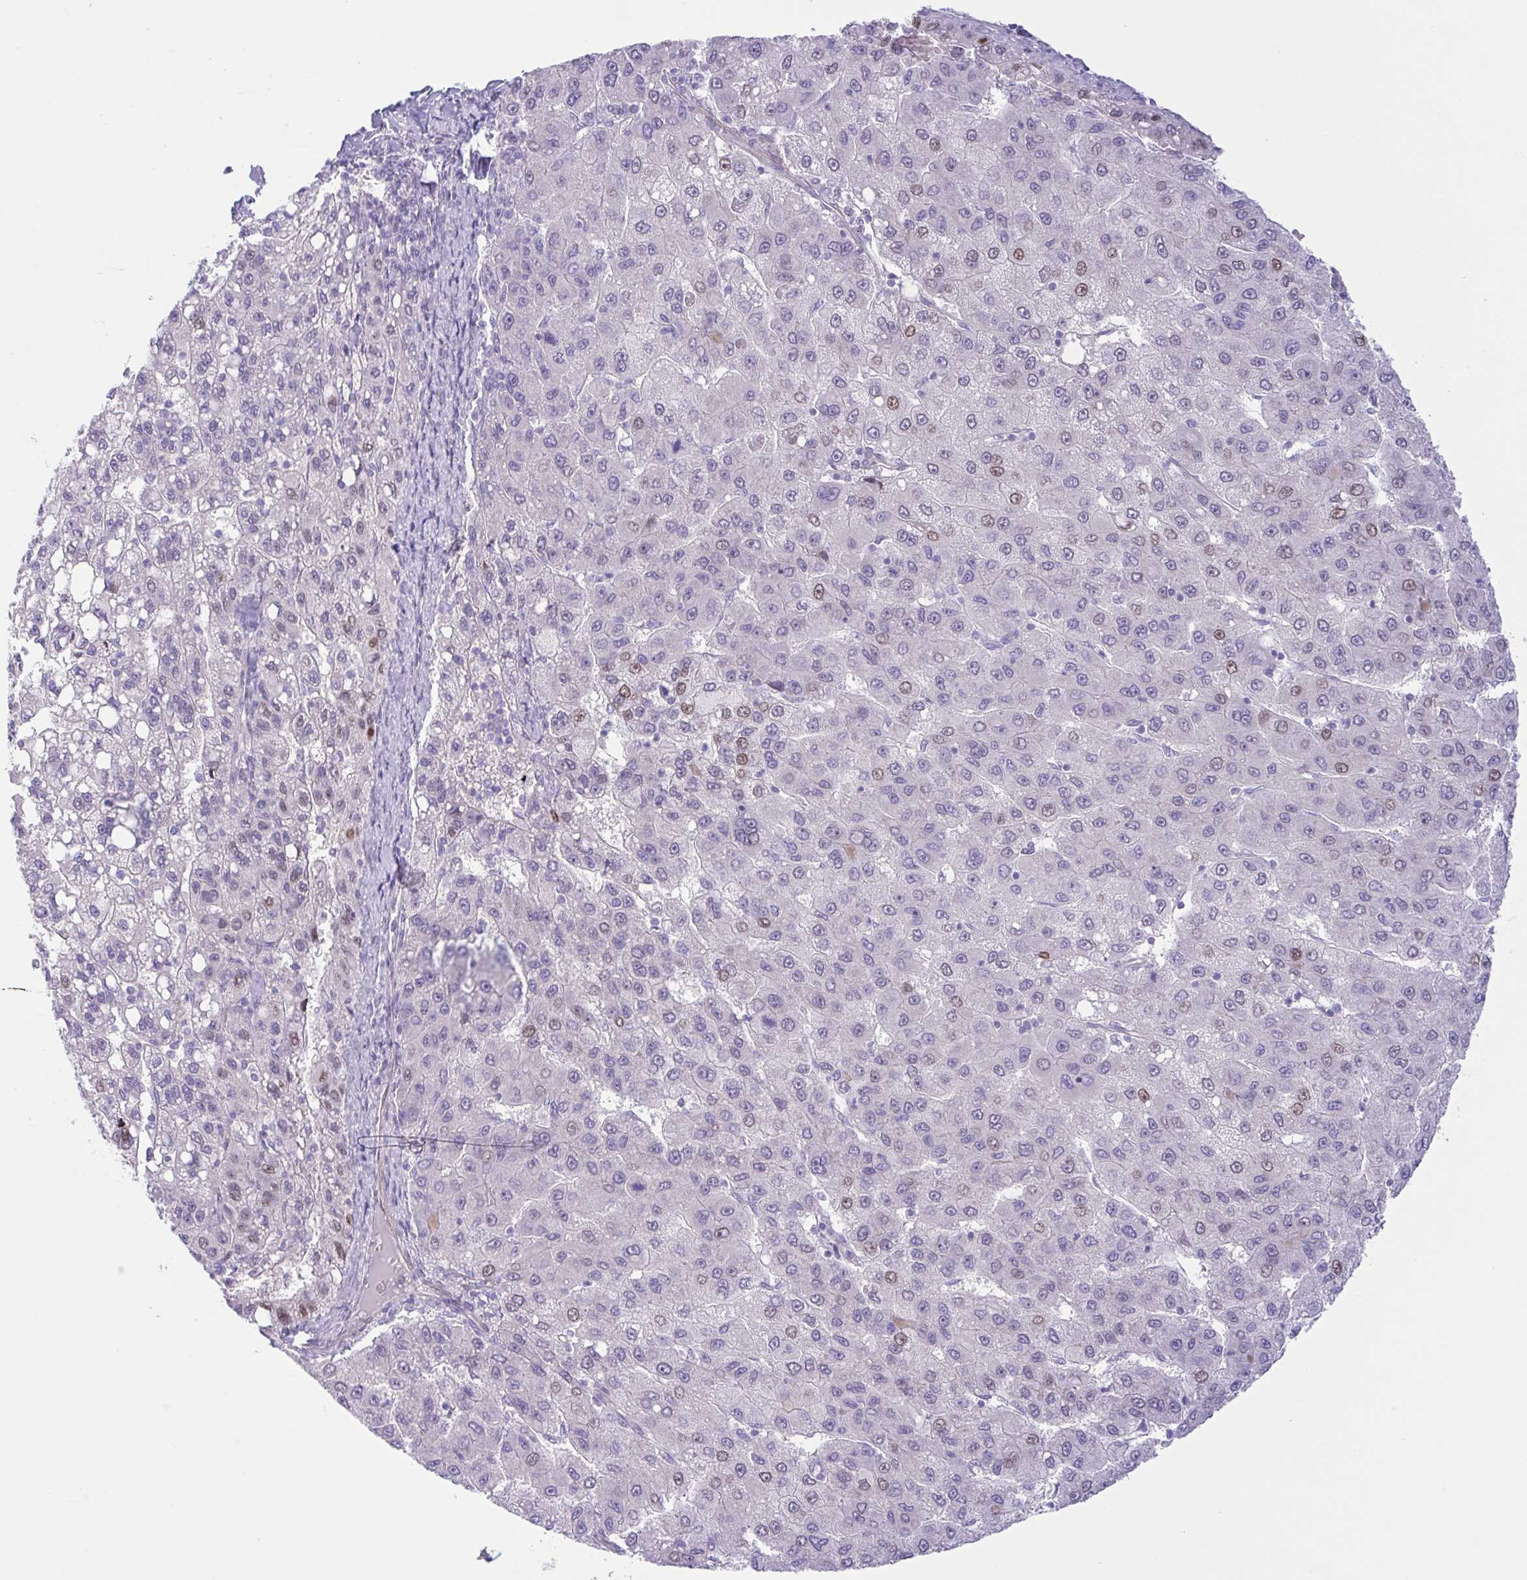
{"staining": {"intensity": "weak", "quantity": "<25%", "location": "nuclear"}, "tissue": "liver cancer", "cell_type": "Tumor cells", "image_type": "cancer", "snomed": [{"axis": "morphology", "description": "Carcinoma, Hepatocellular, NOS"}, {"axis": "topography", "description": "Liver"}], "caption": "IHC of hepatocellular carcinoma (liver) exhibits no positivity in tumor cells.", "gene": "AHCYL2", "patient": {"sex": "female", "age": 82}}